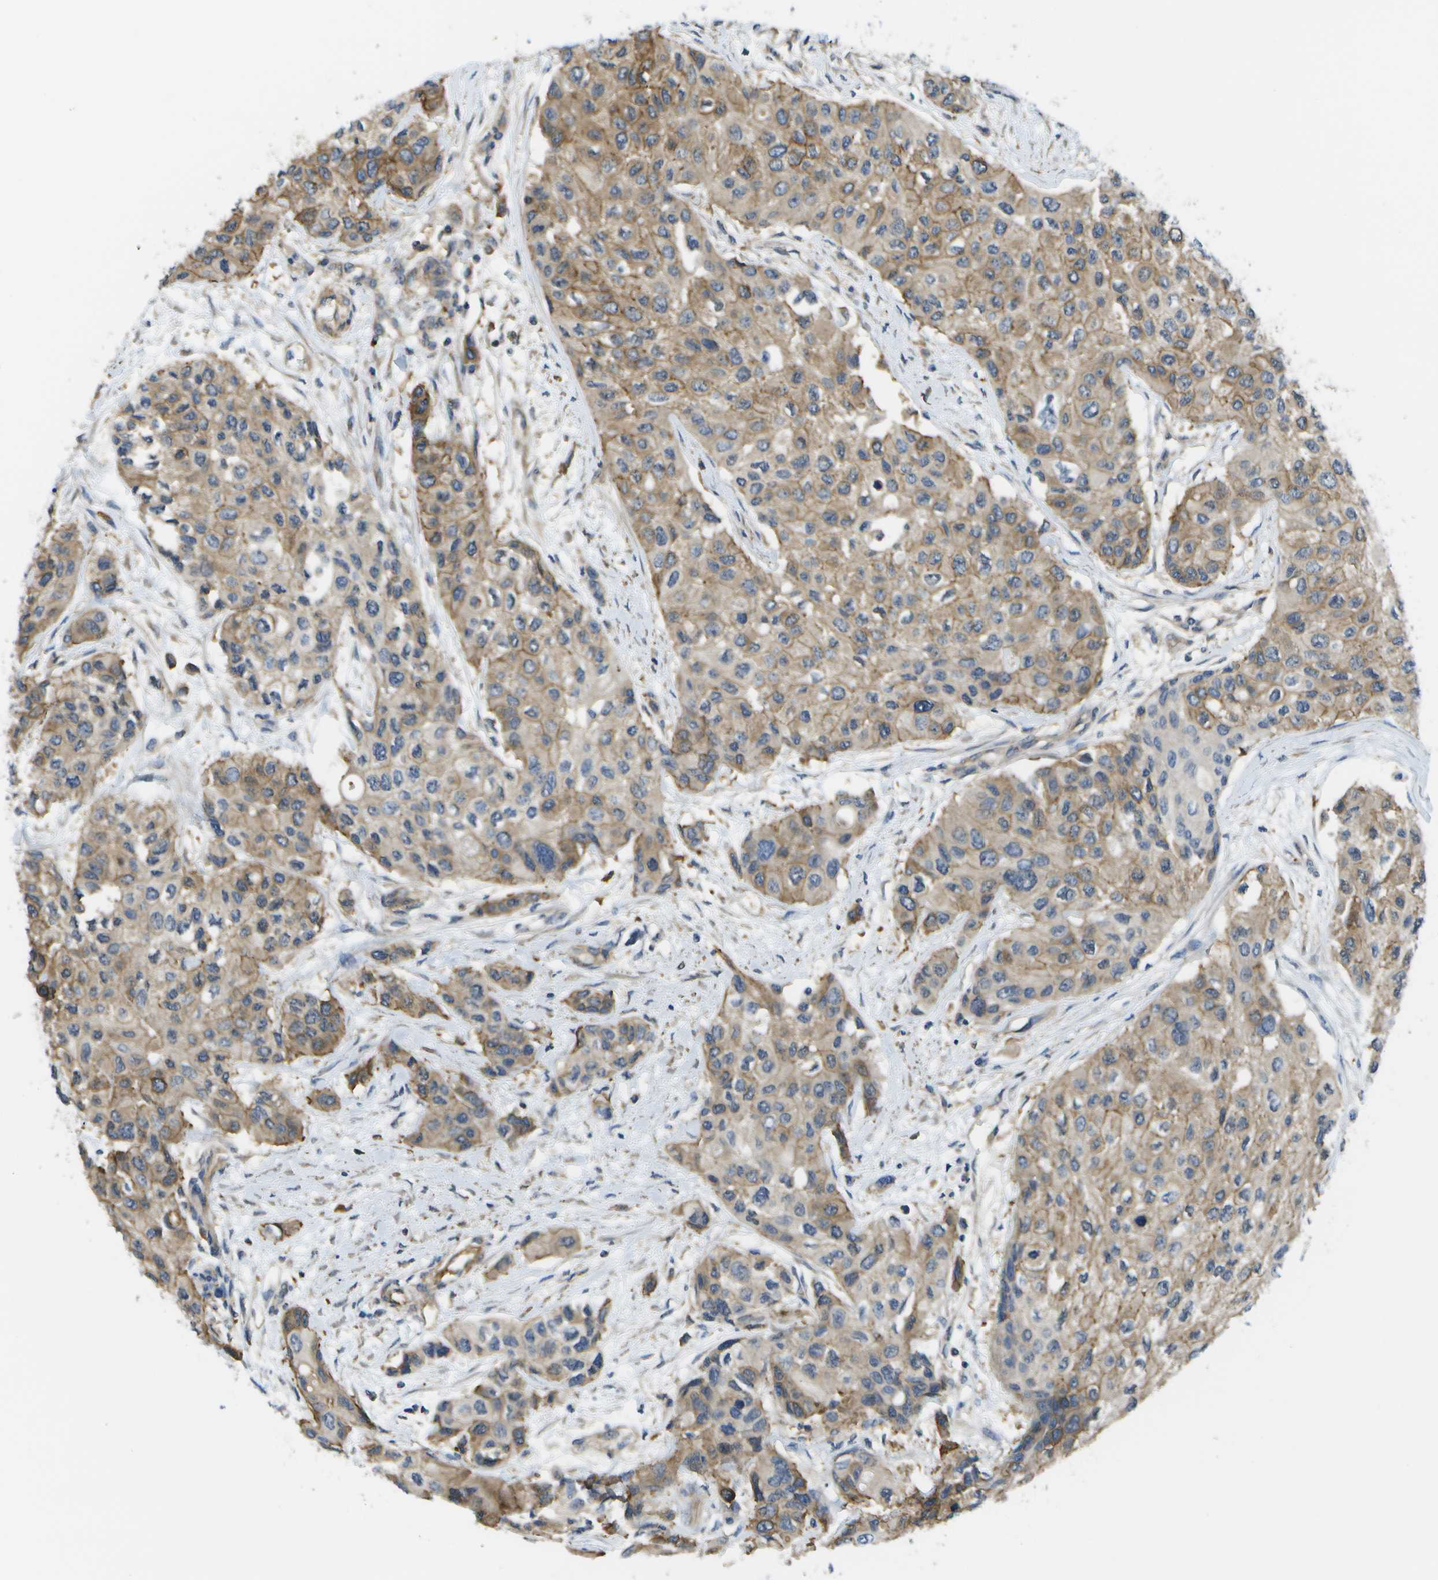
{"staining": {"intensity": "moderate", "quantity": ">75%", "location": "cytoplasmic/membranous"}, "tissue": "urothelial cancer", "cell_type": "Tumor cells", "image_type": "cancer", "snomed": [{"axis": "morphology", "description": "Urothelial carcinoma, High grade"}, {"axis": "topography", "description": "Urinary bladder"}], "caption": "The photomicrograph reveals a brown stain indicating the presence of a protein in the cytoplasmic/membranous of tumor cells in urothelial cancer. (DAB IHC with brightfield microscopy, high magnification).", "gene": "KIAA0040", "patient": {"sex": "female", "age": 56}}